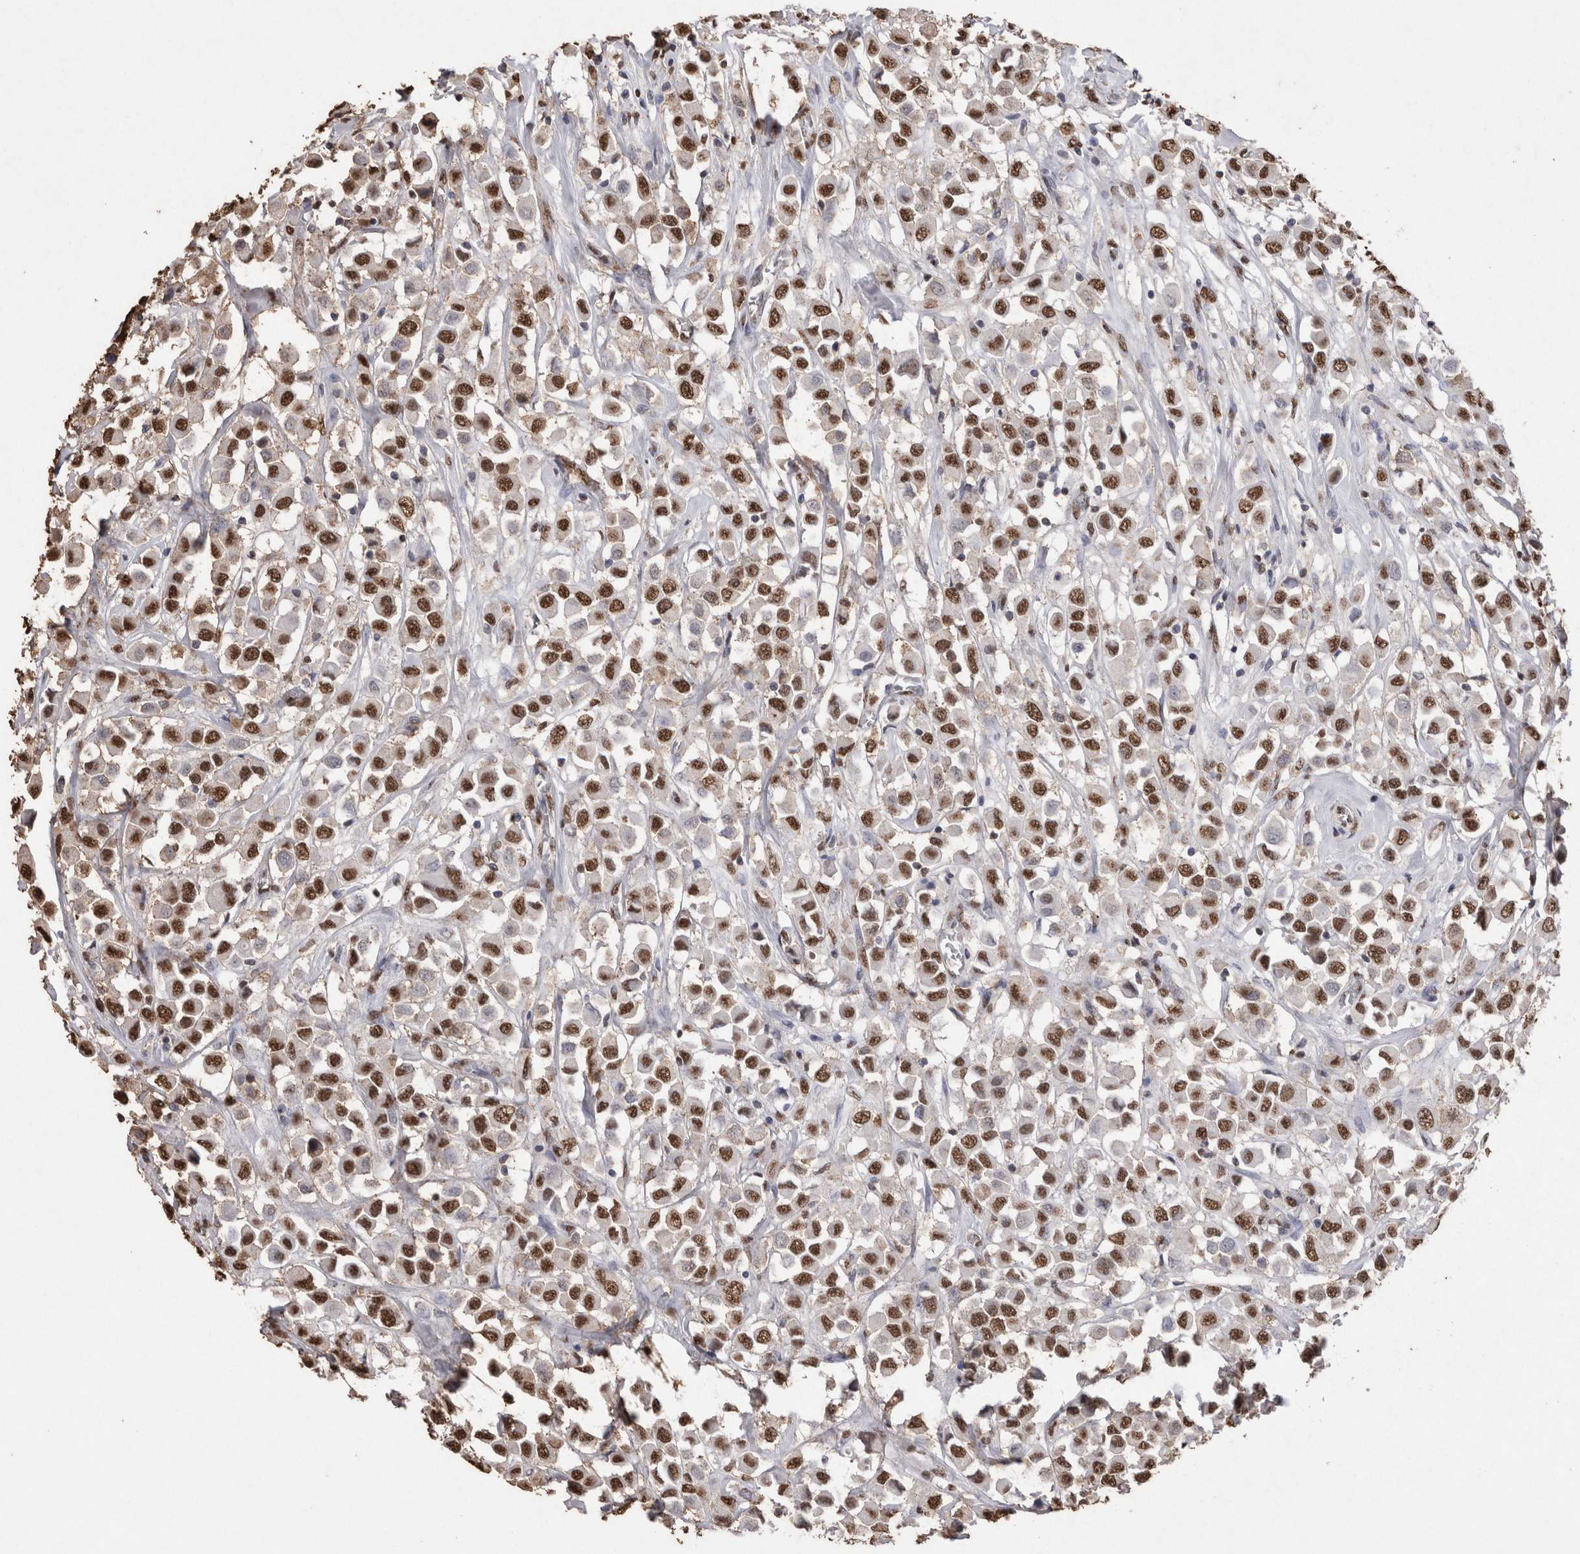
{"staining": {"intensity": "strong", "quantity": ">75%", "location": "nuclear"}, "tissue": "breast cancer", "cell_type": "Tumor cells", "image_type": "cancer", "snomed": [{"axis": "morphology", "description": "Duct carcinoma"}, {"axis": "topography", "description": "Breast"}], "caption": "Immunohistochemistry of breast cancer (intraductal carcinoma) displays high levels of strong nuclear expression in approximately >75% of tumor cells.", "gene": "NTHL1", "patient": {"sex": "female", "age": 61}}